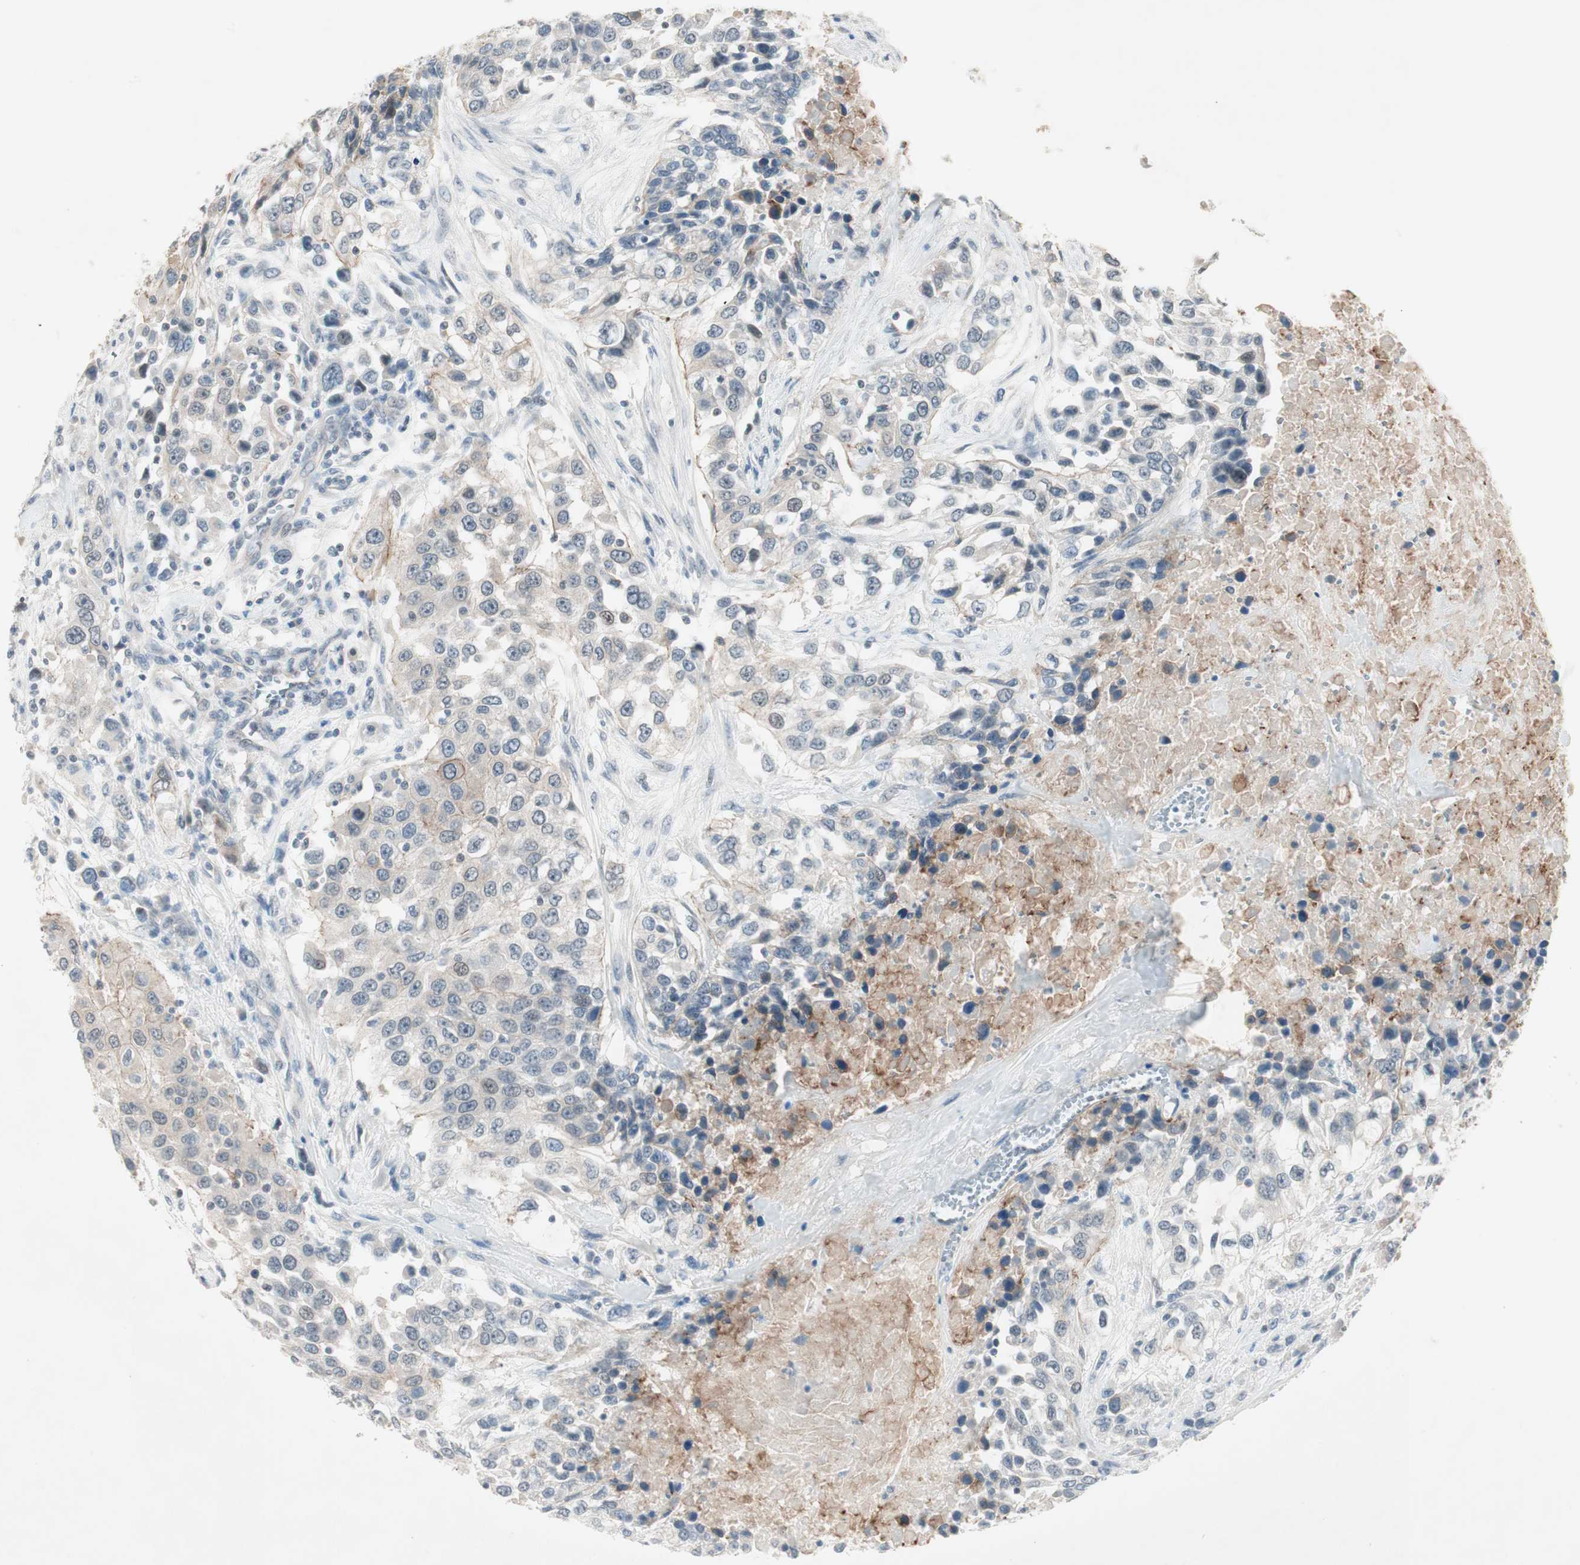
{"staining": {"intensity": "weak", "quantity": "<25%", "location": "cytoplasmic/membranous"}, "tissue": "urothelial cancer", "cell_type": "Tumor cells", "image_type": "cancer", "snomed": [{"axis": "morphology", "description": "Urothelial carcinoma, High grade"}, {"axis": "topography", "description": "Urinary bladder"}], "caption": "Immunohistochemical staining of human urothelial cancer displays no significant expression in tumor cells.", "gene": "ITGB4", "patient": {"sex": "female", "age": 80}}